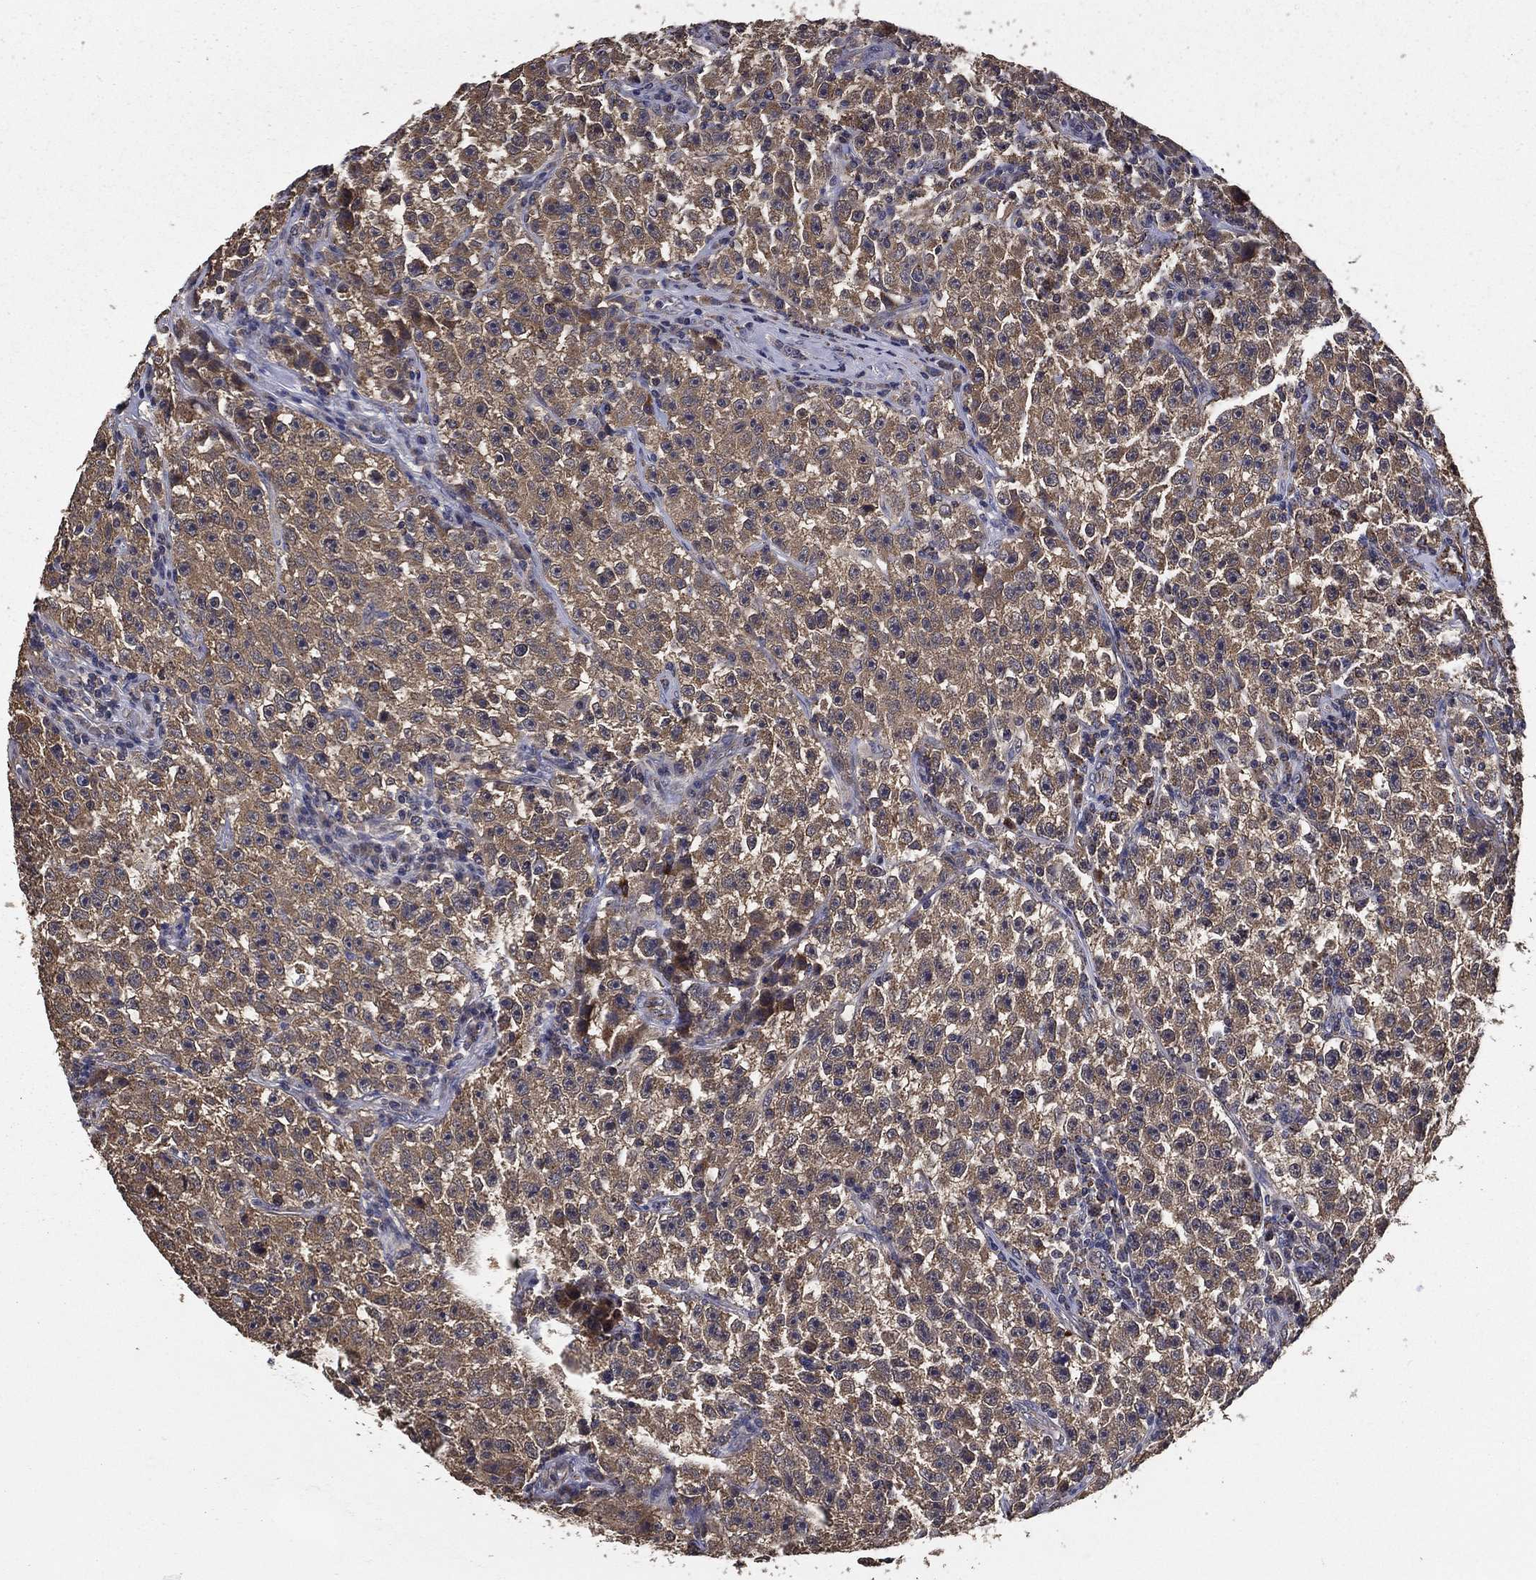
{"staining": {"intensity": "moderate", "quantity": ">75%", "location": "cytoplasmic/membranous"}, "tissue": "testis cancer", "cell_type": "Tumor cells", "image_type": "cancer", "snomed": [{"axis": "morphology", "description": "Seminoma, NOS"}, {"axis": "topography", "description": "Testis"}], "caption": "Moderate cytoplasmic/membranous staining is present in approximately >75% of tumor cells in testis cancer.", "gene": "PCNT", "patient": {"sex": "male", "age": 22}}